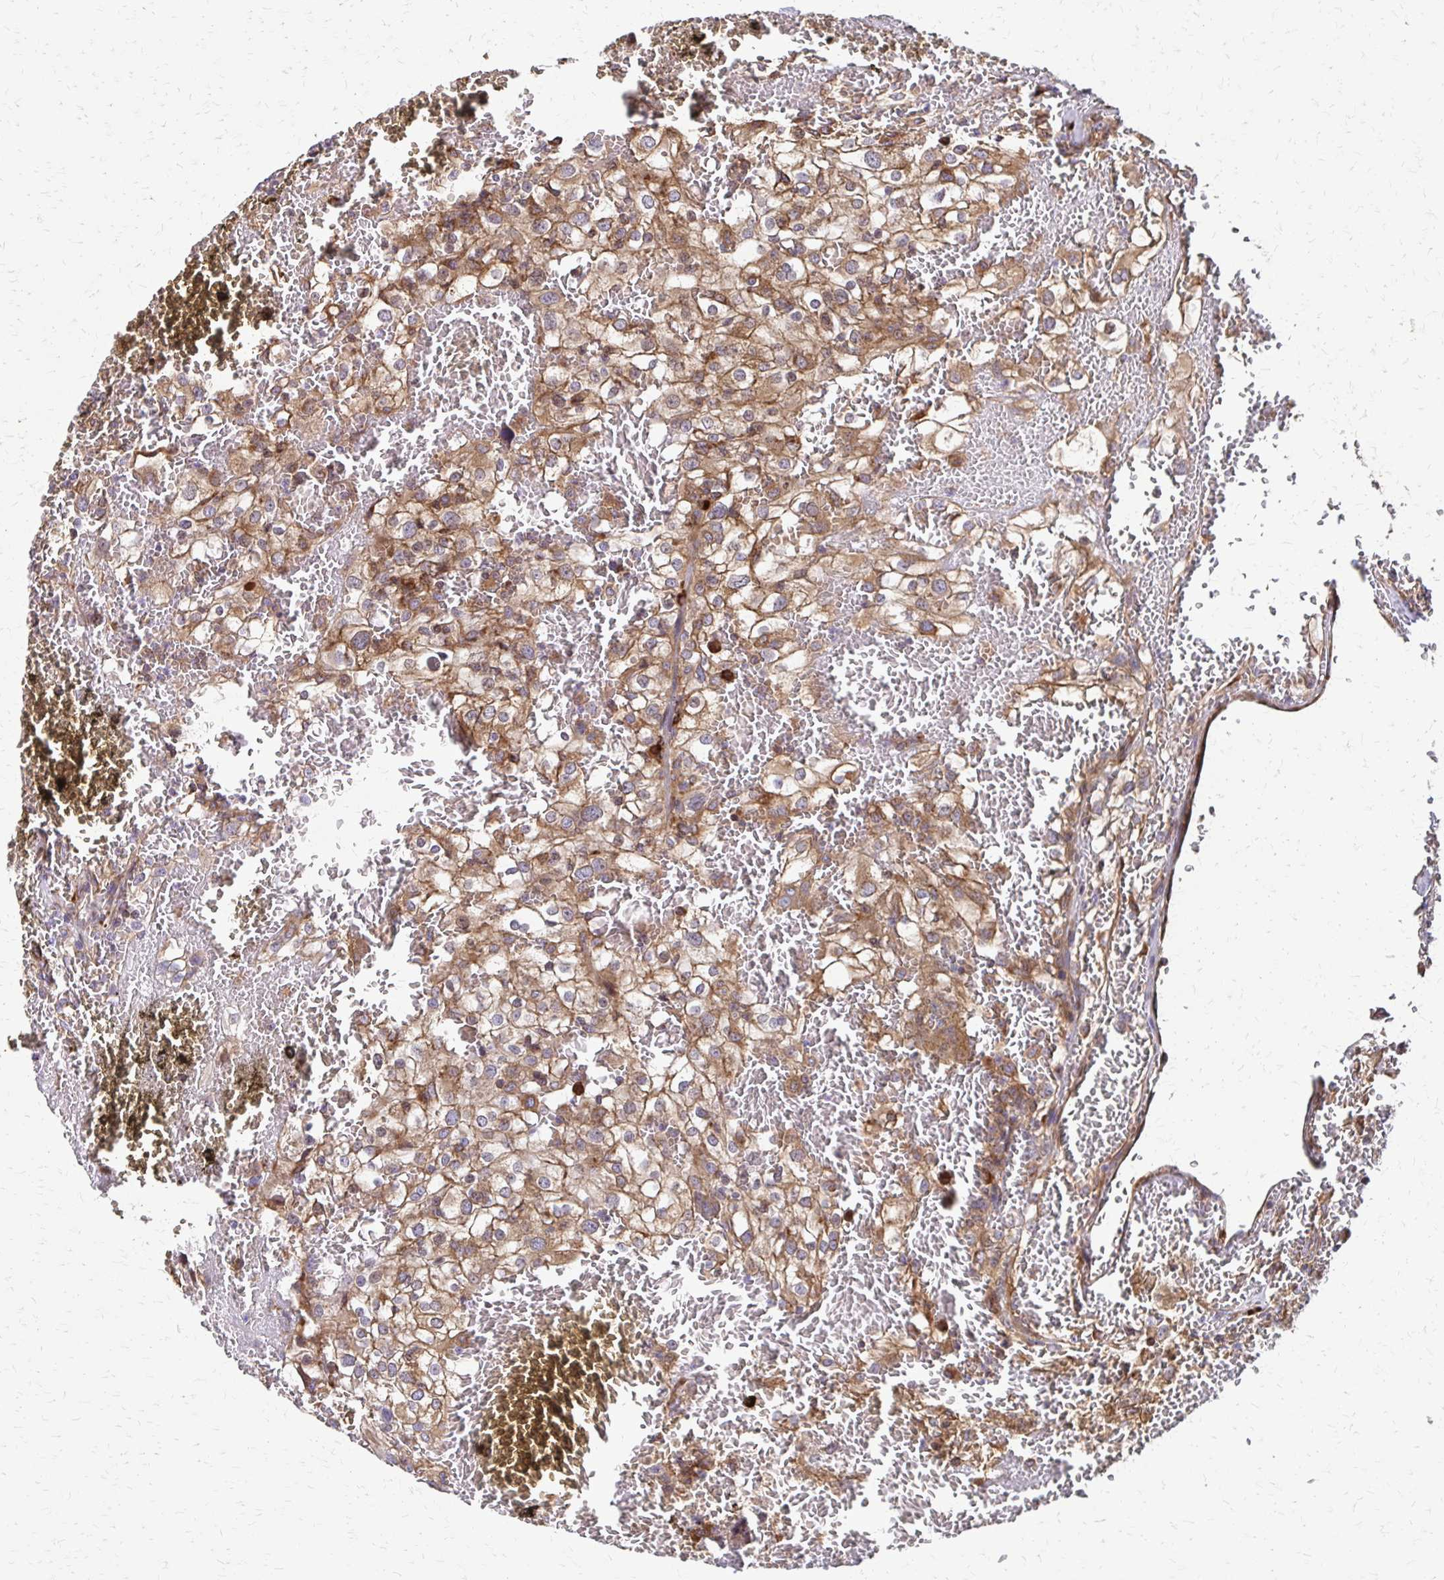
{"staining": {"intensity": "moderate", "quantity": ">75%", "location": "cytoplasmic/membranous"}, "tissue": "renal cancer", "cell_type": "Tumor cells", "image_type": "cancer", "snomed": [{"axis": "morphology", "description": "Adenocarcinoma, NOS"}, {"axis": "topography", "description": "Kidney"}], "caption": "Immunohistochemistry staining of renal cancer, which demonstrates medium levels of moderate cytoplasmic/membranous positivity in about >75% of tumor cells indicating moderate cytoplasmic/membranous protein expression. The staining was performed using DAB (3,3'-diaminobenzidine) (brown) for protein detection and nuclei were counterstained in hematoxylin (blue).", "gene": "EEF2", "patient": {"sex": "female", "age": 74}}